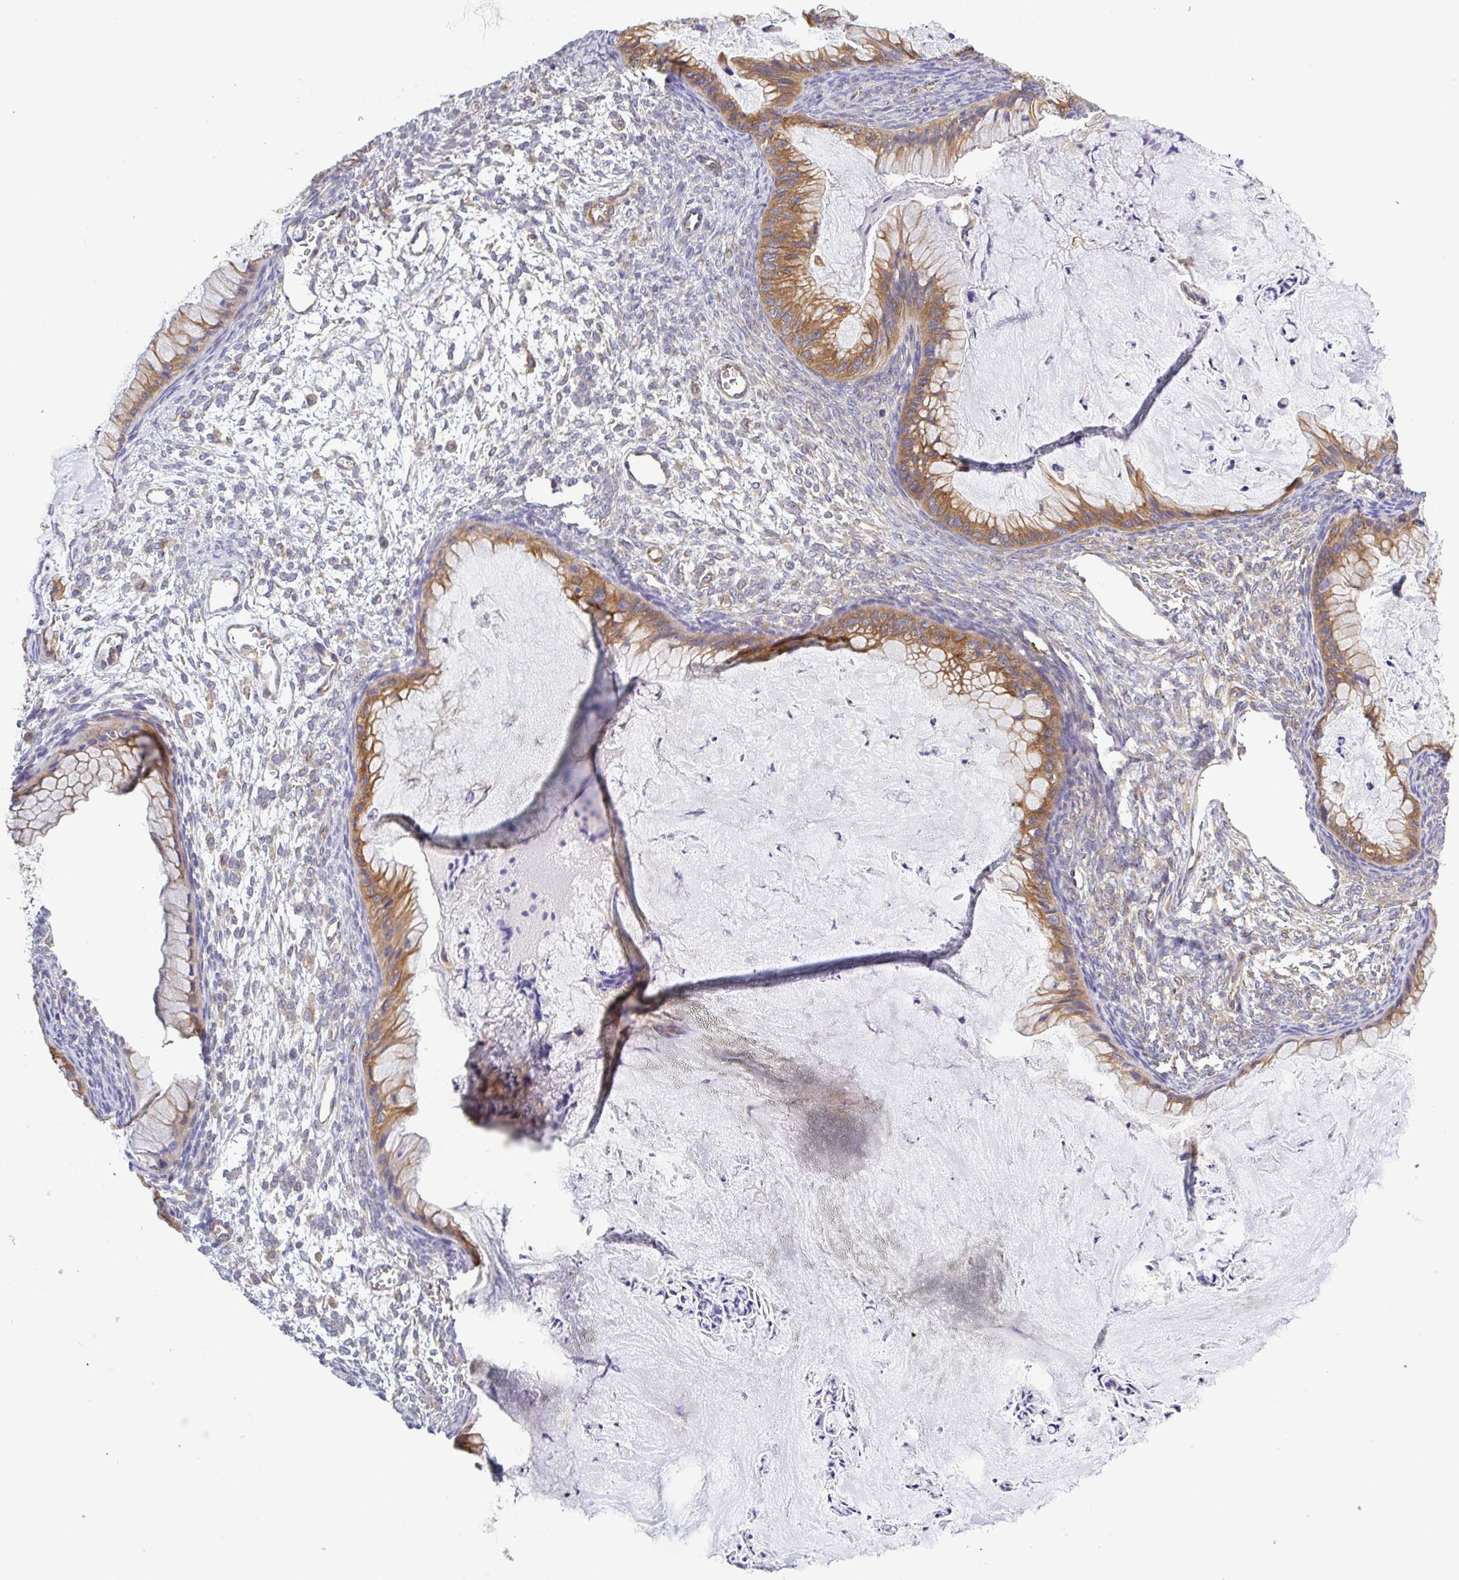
{"staining": {"intensity": "moderate", "quantity": ">75%", "location": "cytoplasmic/membranous"}, "tissue": "ovarian cancer", "cell_type": "Tumor cells", "image_type": "cancer", "snomed": [{"axis": "morphology", "description": "Cystadenocarcinoma, mucinous, NOS"}, {"axis": "topography", "description": "Ovary"}], "caption": "This micrograph shows ovarian mucinous cystadenocarcinoma stained with IHC to label a protein in brown. The cytoplasmic/membranous of tumor cells show moderate positivity for the protein. Nuclei are counter-stained blue.", "gene": "KIF5B", "patient": {"sex": "female", "age": 72}}